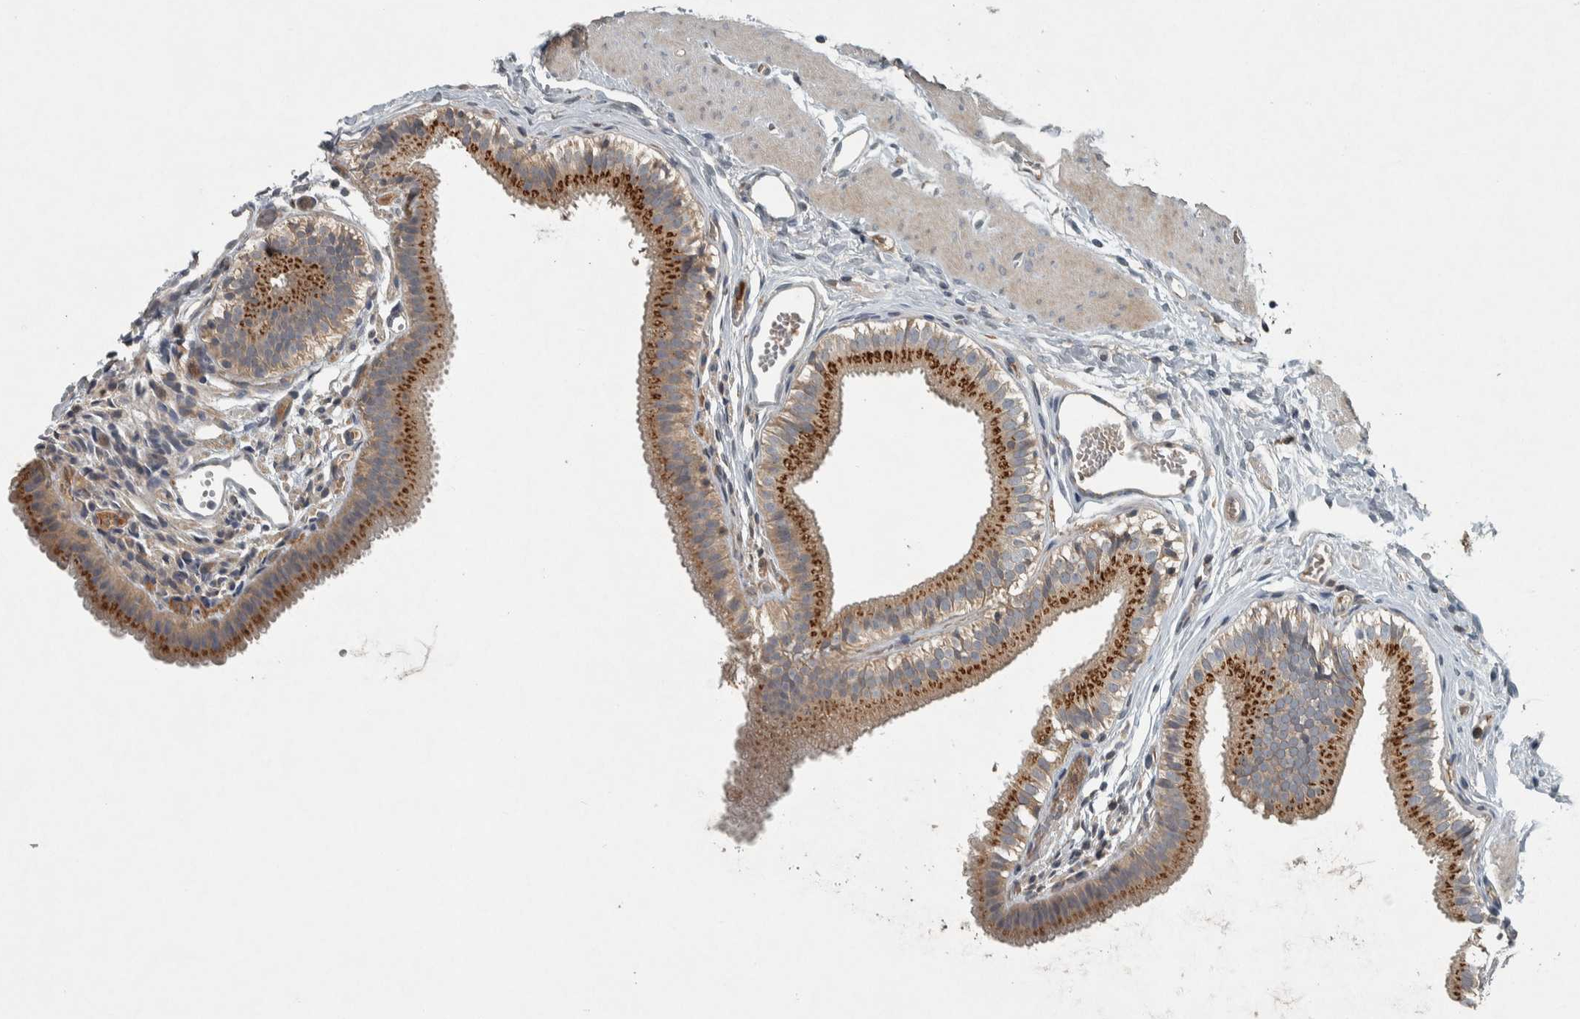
{"staining": {"intensity": "strong", "quantity": ">75%", "location": "cytoplasmic/membranous"}, "tissue": "gallbladder", "cell_type": "Glandular cells", "image_type": "normal", "snomed": [{"axis": "morphology", "description": "Normal tissue, NOS"}, {"axis": "topography", "description": "Gallbladder"}], "caption": "Strong cytoplasmic/membranous positivity is appreciated in approximately >75% of glandular cells in benign gallbladder.", "gene": "CLCN2", "patient": {"sex": "female", "age": 26}}